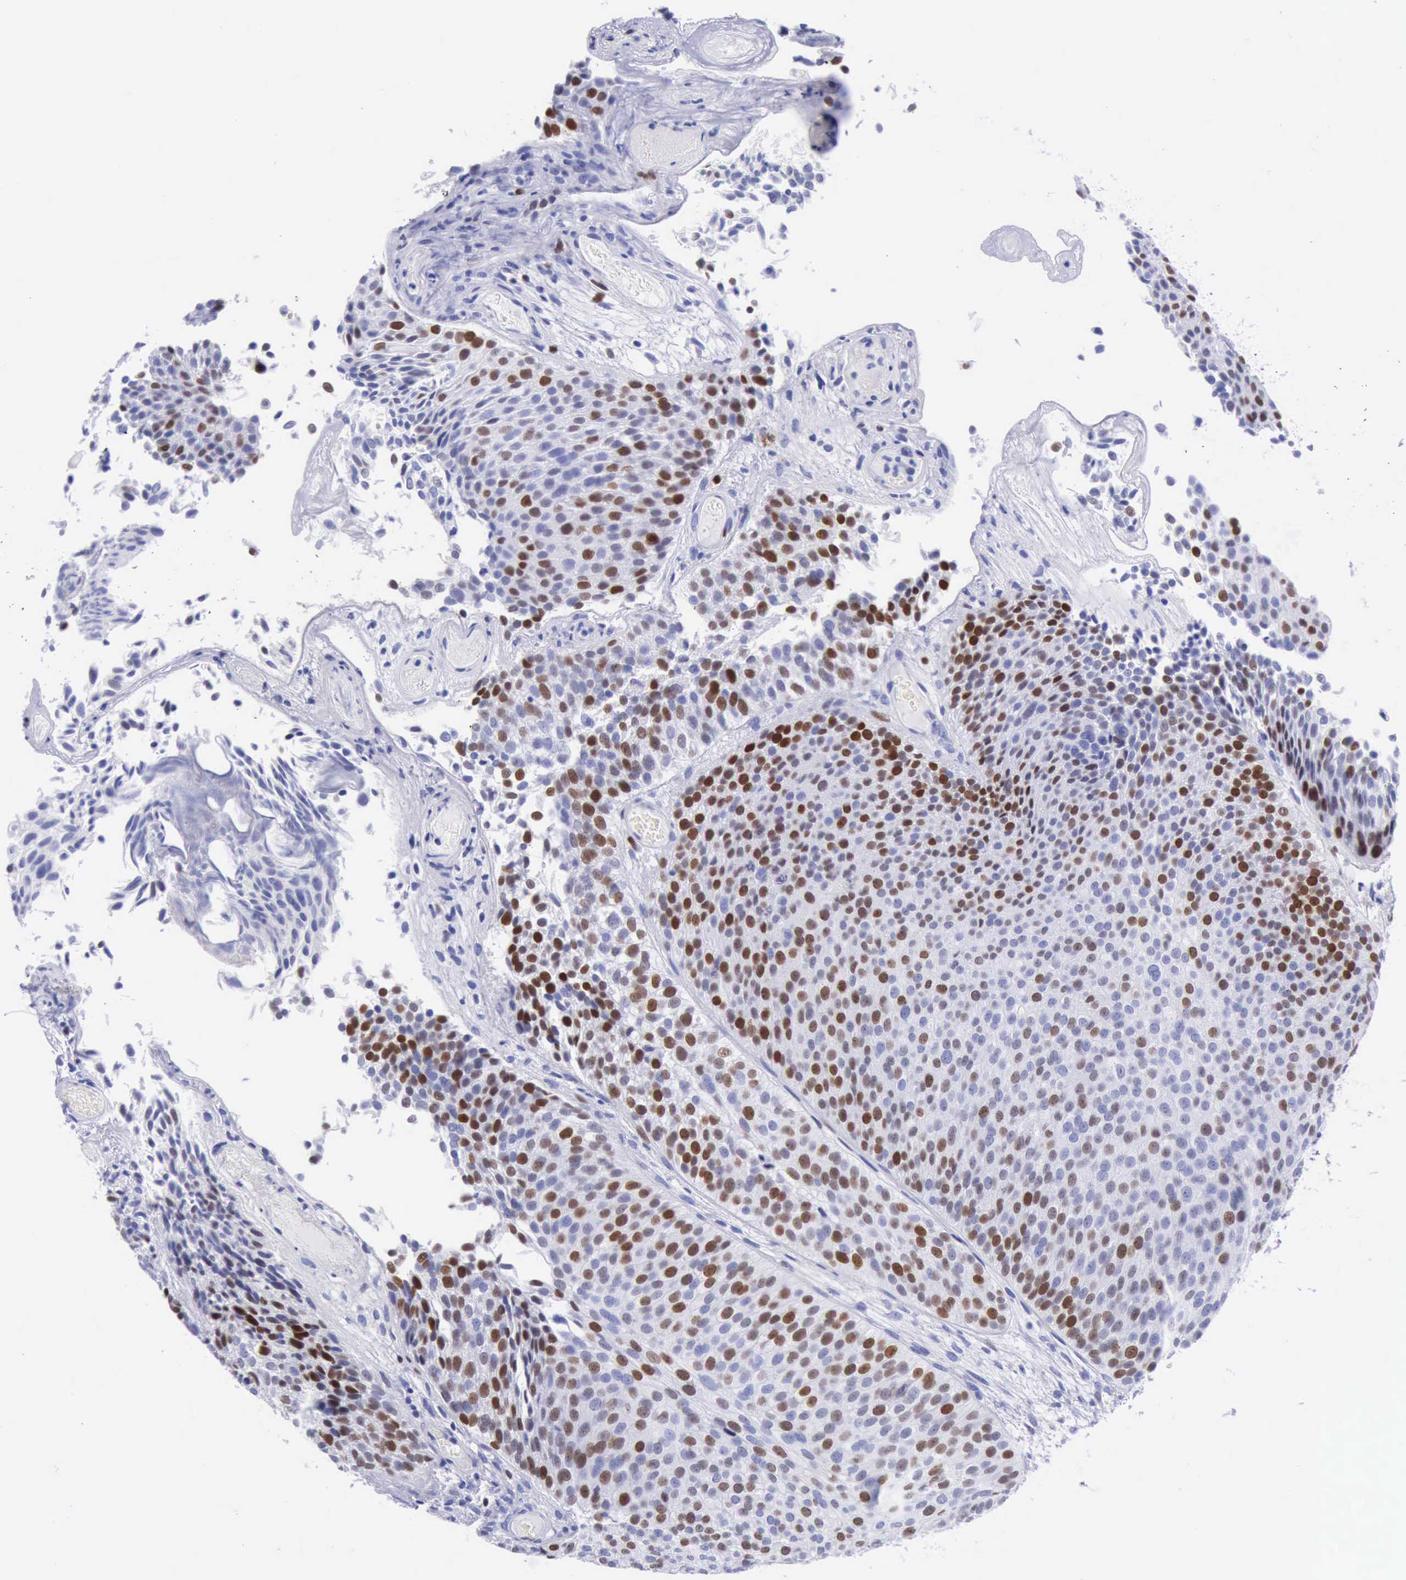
{"staining": {"intensity": "weak", "quantity": "25%-75%", "location": "nuclear"}, "tissue": "urothelial cancer", "cell_type": "Tumor cells", "image_type": "cancer", "snomed": [{"axis": "morphology", "description": "Urothelial carcinoma, Low grade"}, {"axis": "topography", "description": "Urinary bladder"}], "caption": "A low amount of weak nuclear expression is present in approximately 25%-75% of tumor cells in urothelial cancer tissue. (Stains: DAB in brown, nuclei in blue, Microscopy: brightfield microscopy at high magnification).", "gene": "MCM2", "patient": {"sex": "male", "age": 84}}